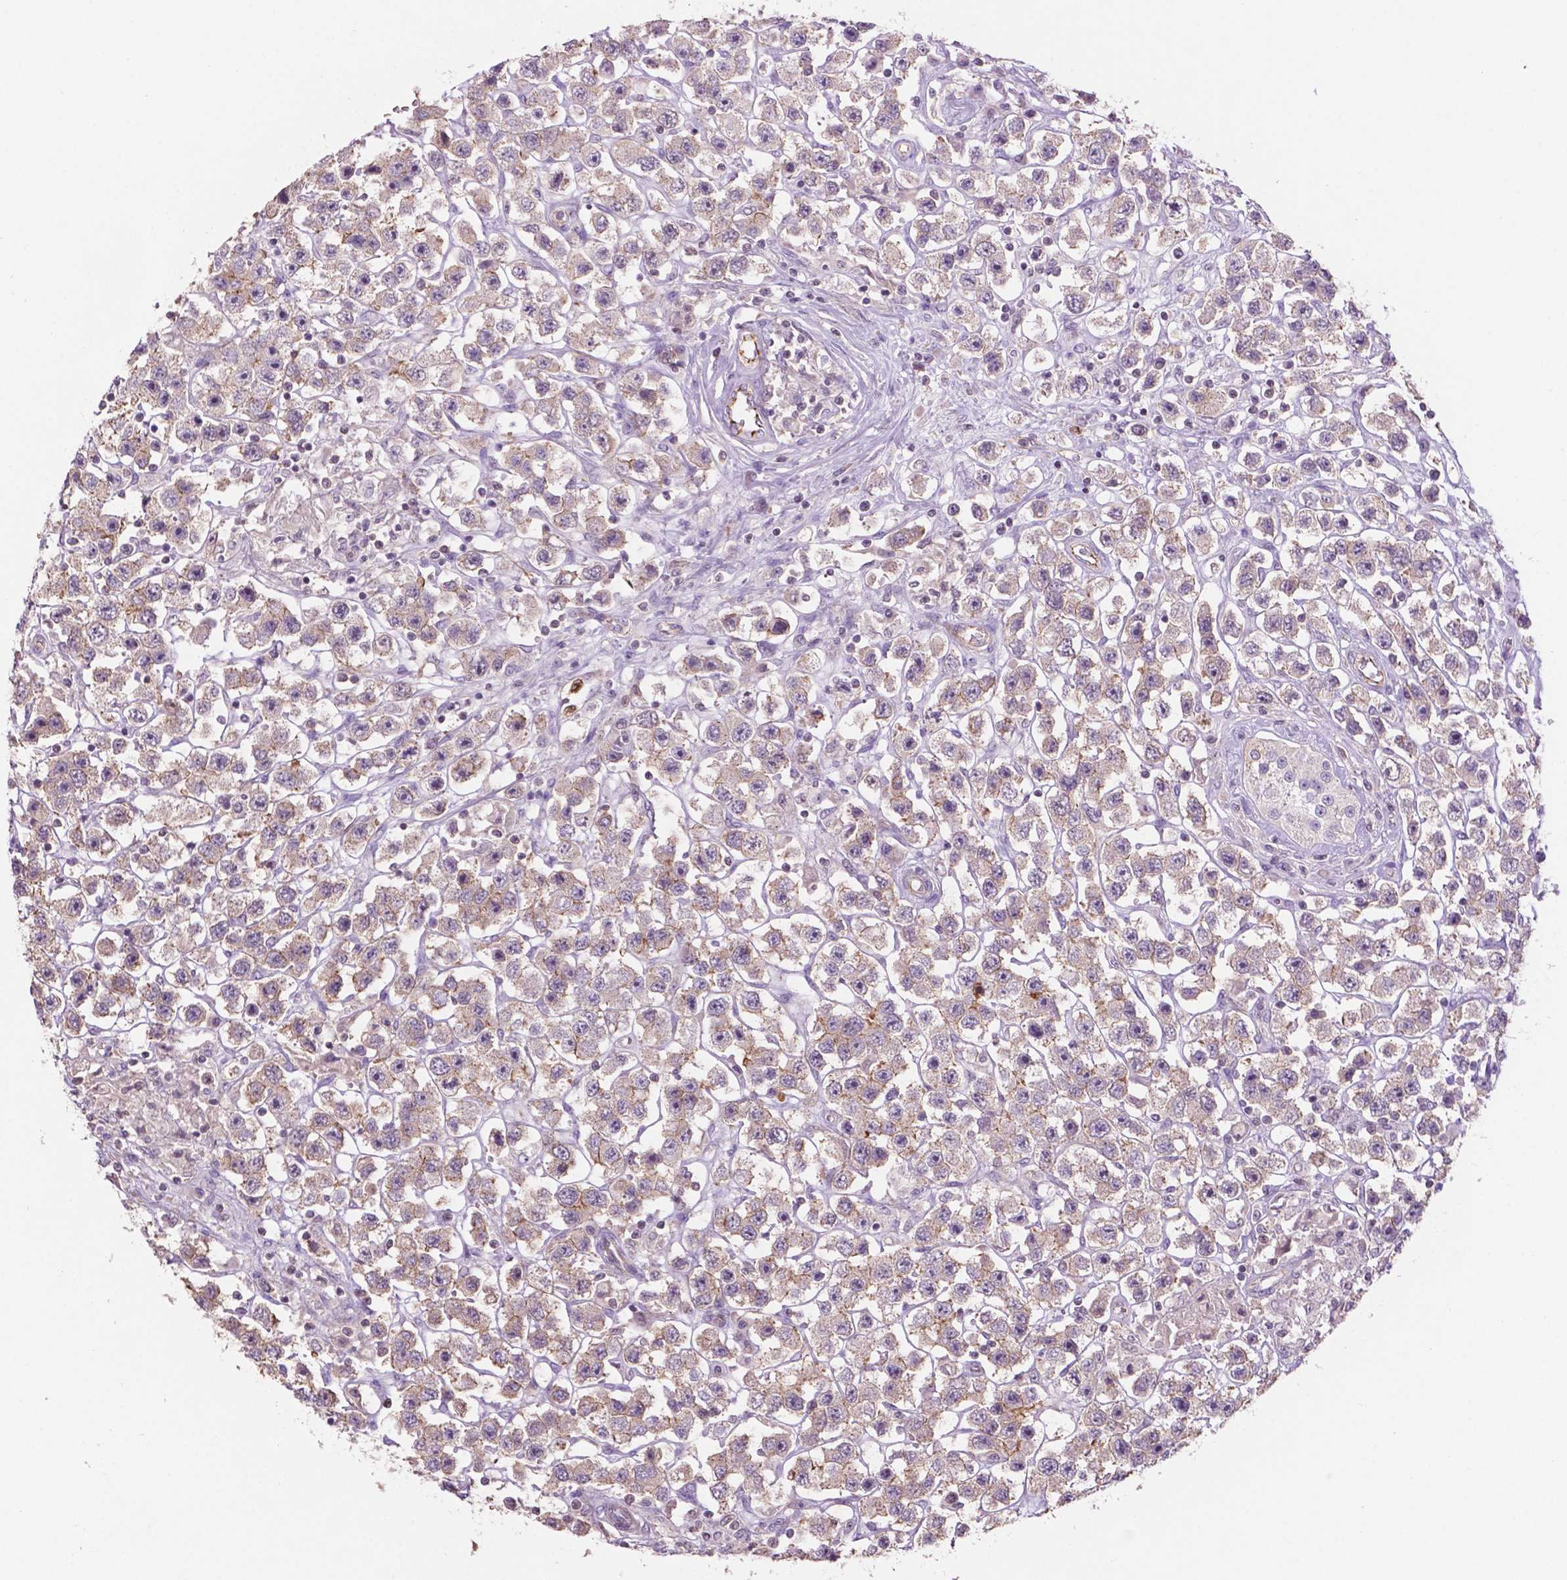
{"staining": {"intensity": "negative", "quantity": "none", "location": "none"}, "tissue": "testis cancer", "cell_type": "Tumor cells", "image_type": "cancer", "snomed": [{"axis": "morphology", "description": "Seminoma, NOS"}, {"axis": "topography", "description": "Testis"}], "caption": "Testis cancer was stained to show a protein in brown. There is no significant expression in tumor cells.", "gene": "ARL5C", "patient": {"sex": "male", "age": 45}}